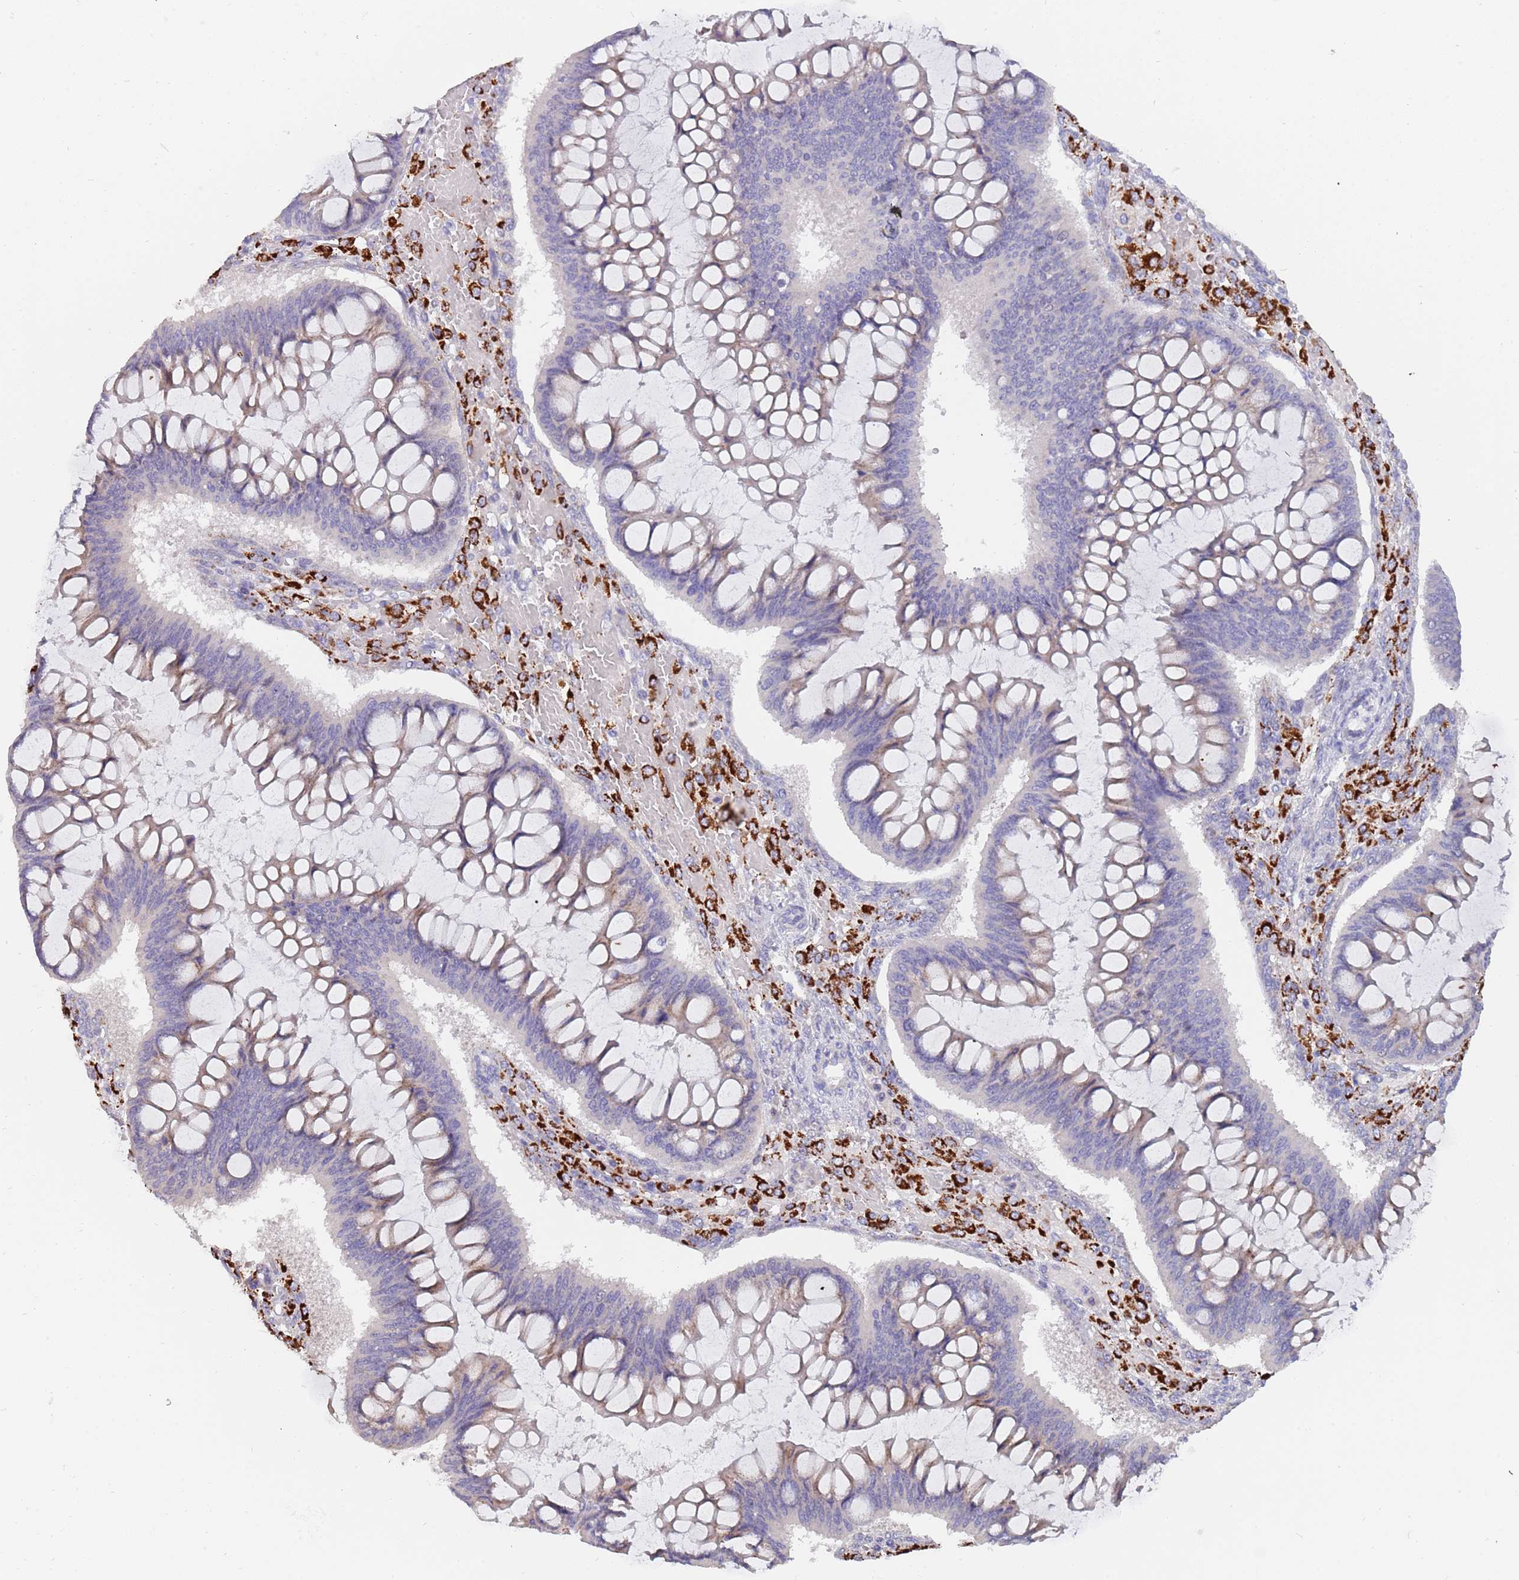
{"staining": {"intensity": "negative", "quantity": "none", "location": "none"}, "tissue": "ovarian cancer", "cell_type": "Tumor cells", "image_type": "cancer", "snomed": [{"axis": "morphology", "description": "Cystadenocarcinoma, mucinous, NOS"}, {"axis": "topography", "description": "Ovary"}], "caption": "Tumor cells show no significant staining in ovarian cancer.", "gene": "ZNF746", "patient": {"sex": "female", "age": 73}}